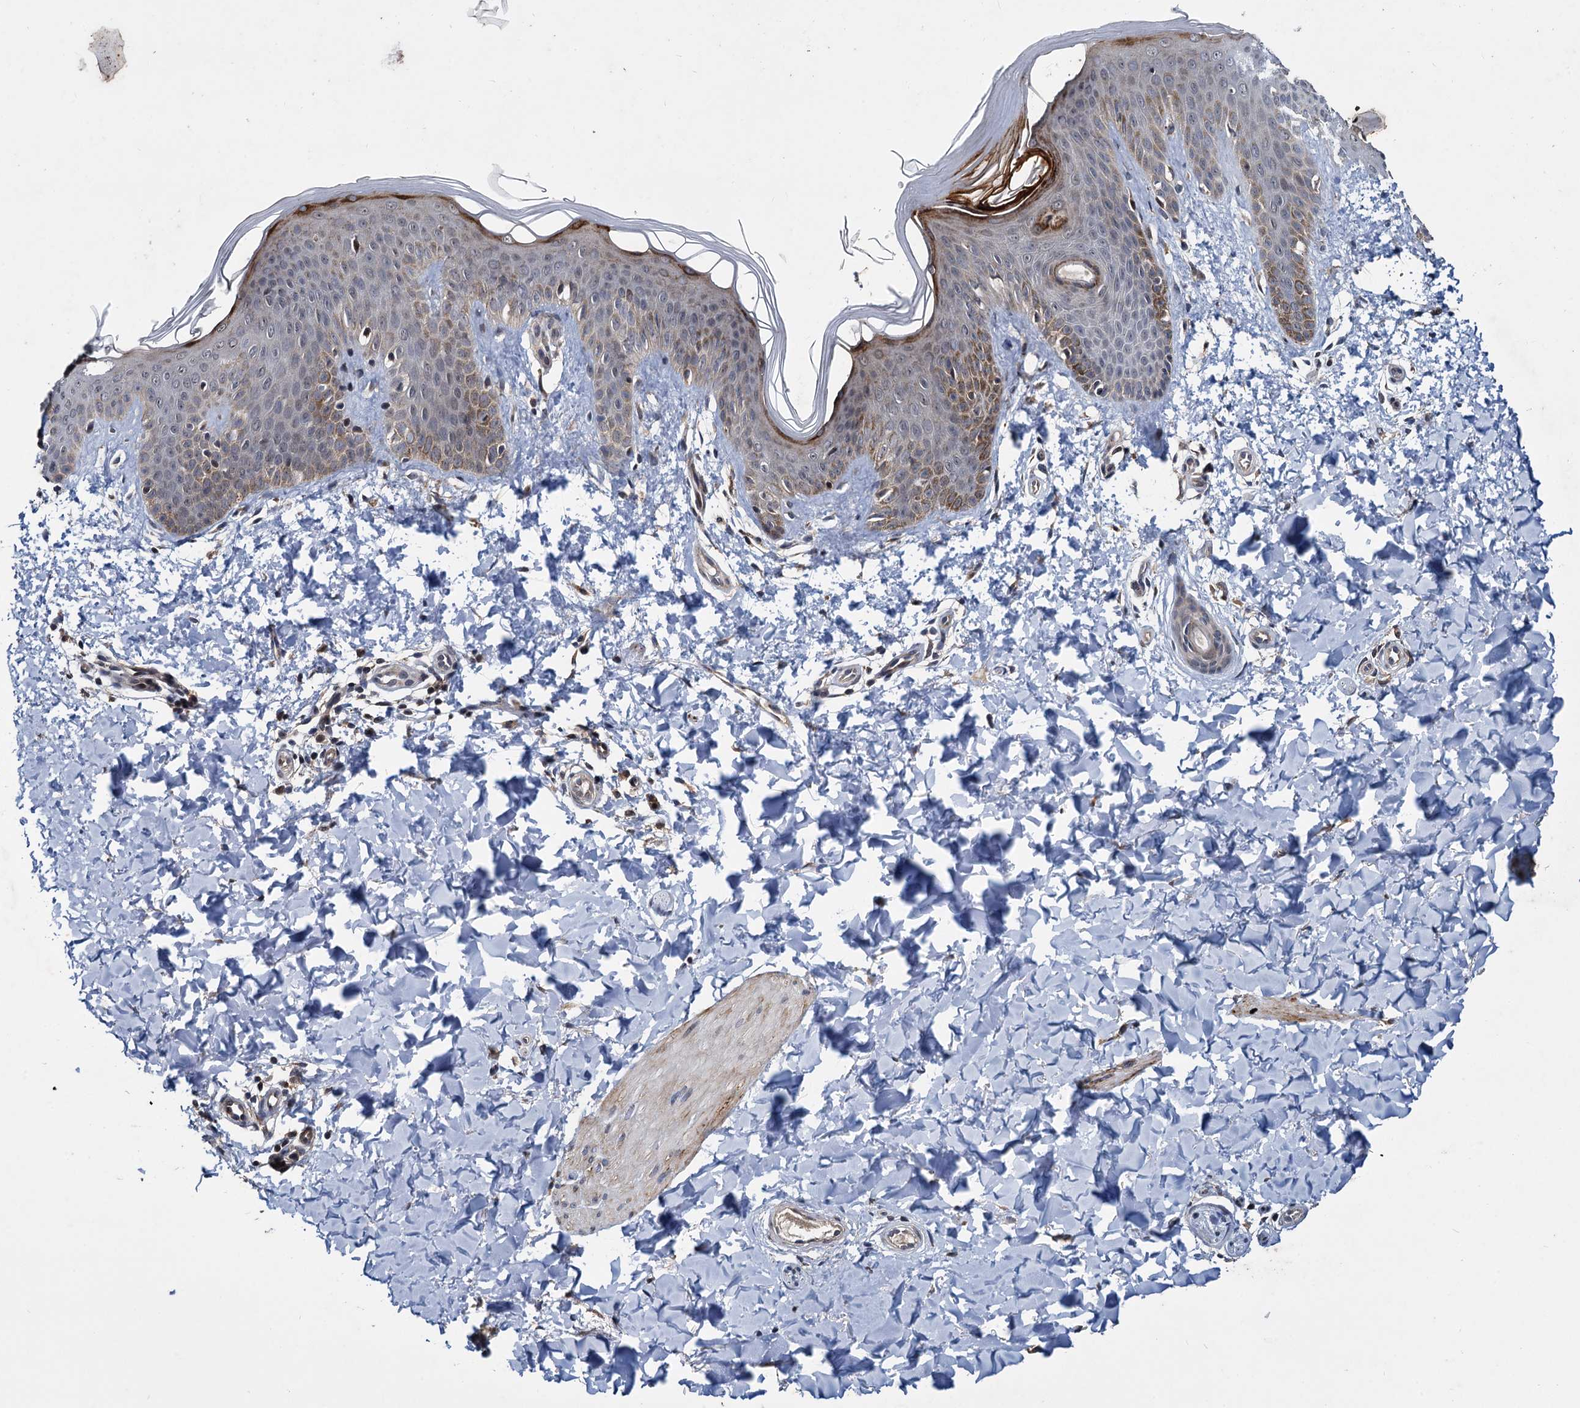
{"staining": {"intensity": "weak", "quantity": ">75%", "location": "cytoplasmic/membranous"}, "tissue": "skin", "cell_type": "Fibroblasts", "image_type": "normal", "snomed": [{"axis": "morphology", "description": "Normal tissue, NOS"}, {"axis": "topography", "description": "Skin"}], "caption": "Immunohistochemical staining of unremarkable human skin displays weak cytoplasmic/membranous protein staining in about >75% of fibroblasts.", "gene": "ARHGAP42", "patient": {"sex": "male", "age": 36}}